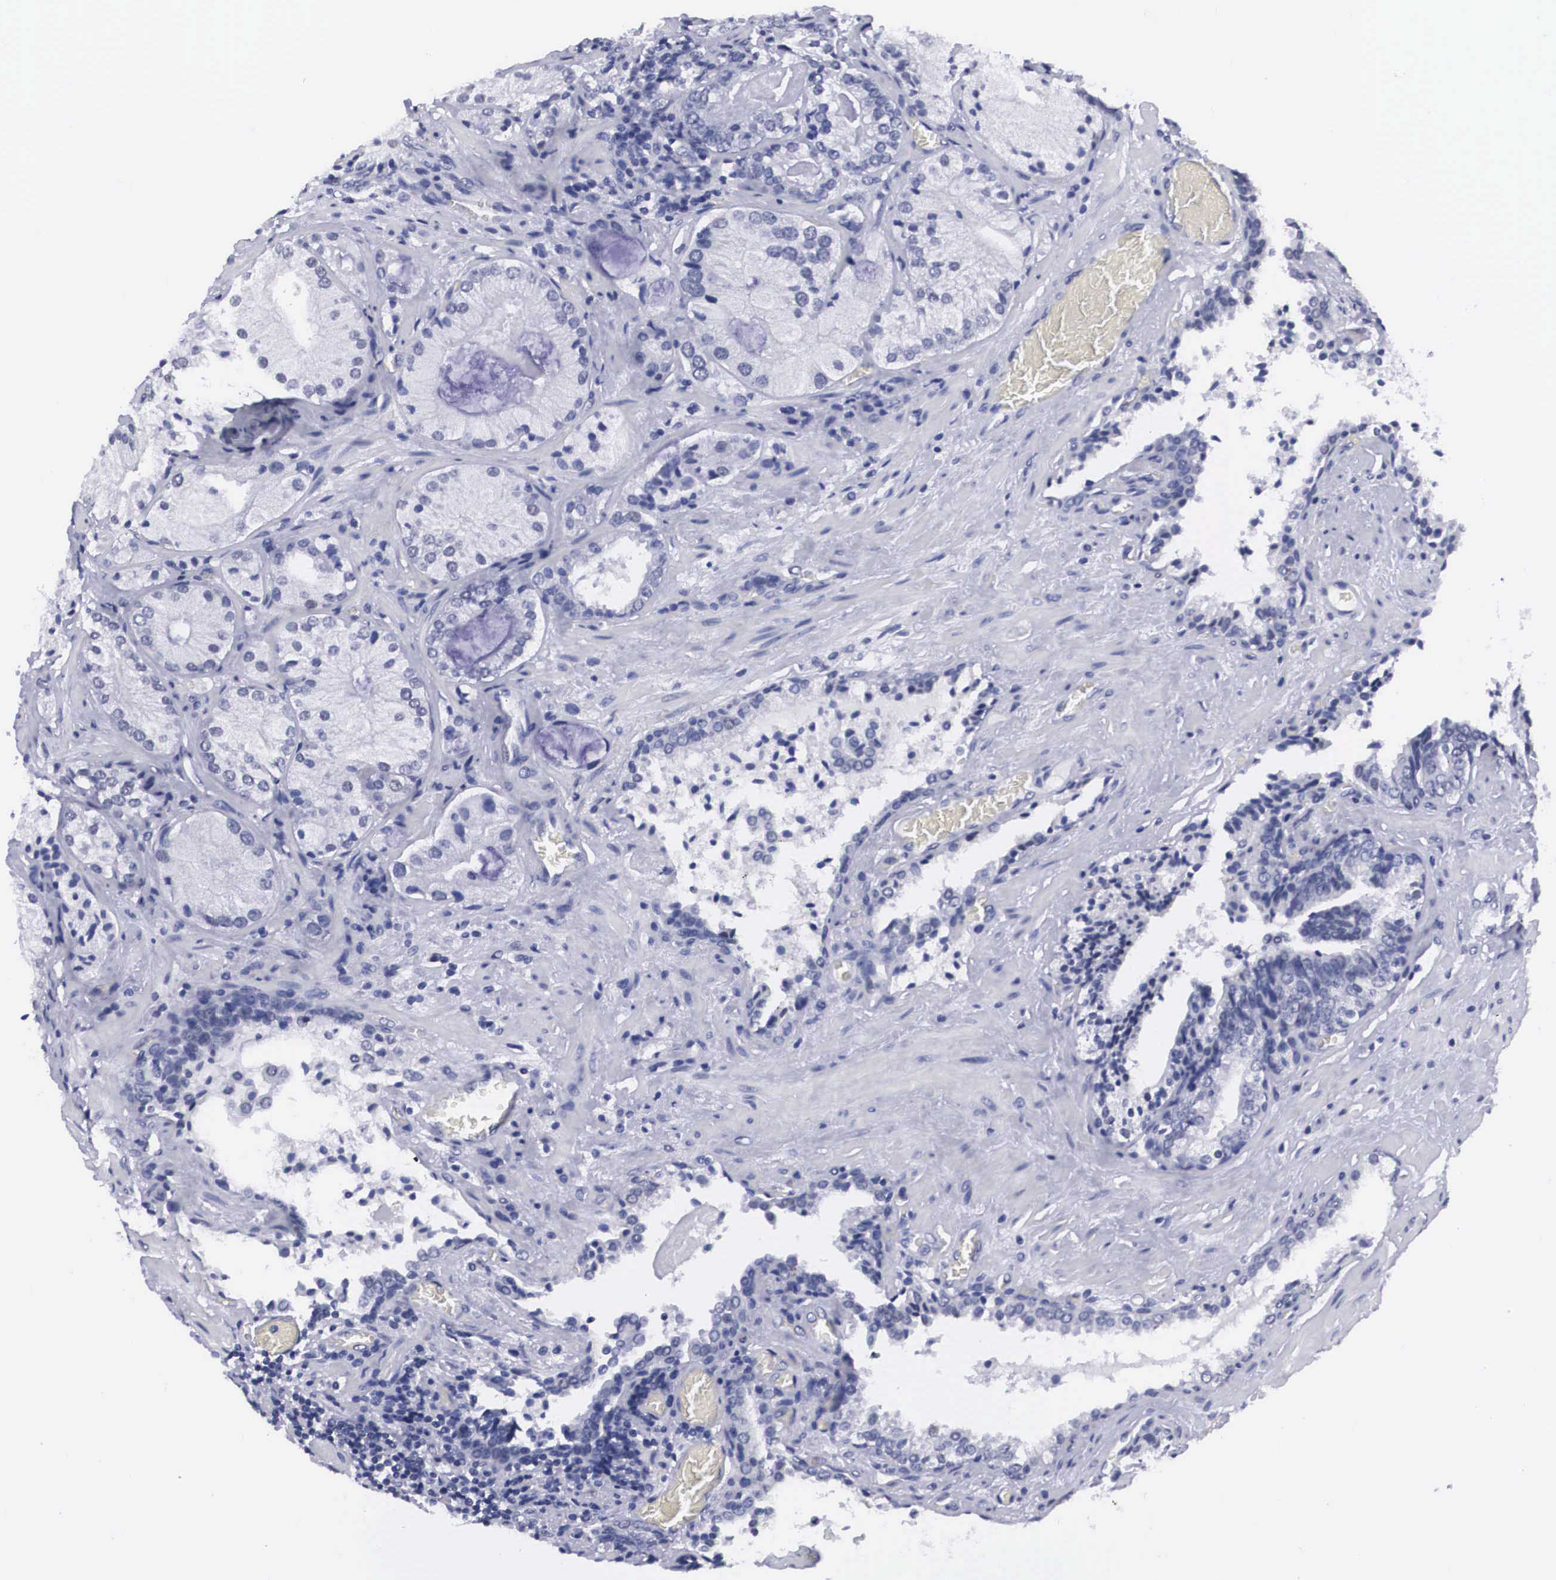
{"staining": {"intensity": "negative", "quantity": "none", "location": "none"}, "tissue": "prostate cancer", "cell_type": "Tumor cells", "image_type": "cancer", "snomed": [{"axis": "morphology", "description": "Adenocarcinoma, Medium grade"}, {"axis": "topography", "description": "Prostate"}], "caption": "Prostate cancer was stained to show a protein in brown. There is no significant staining in tumor cells.", "gene": "C22orf31", "patient": {"sex": "male", "age": 70}}